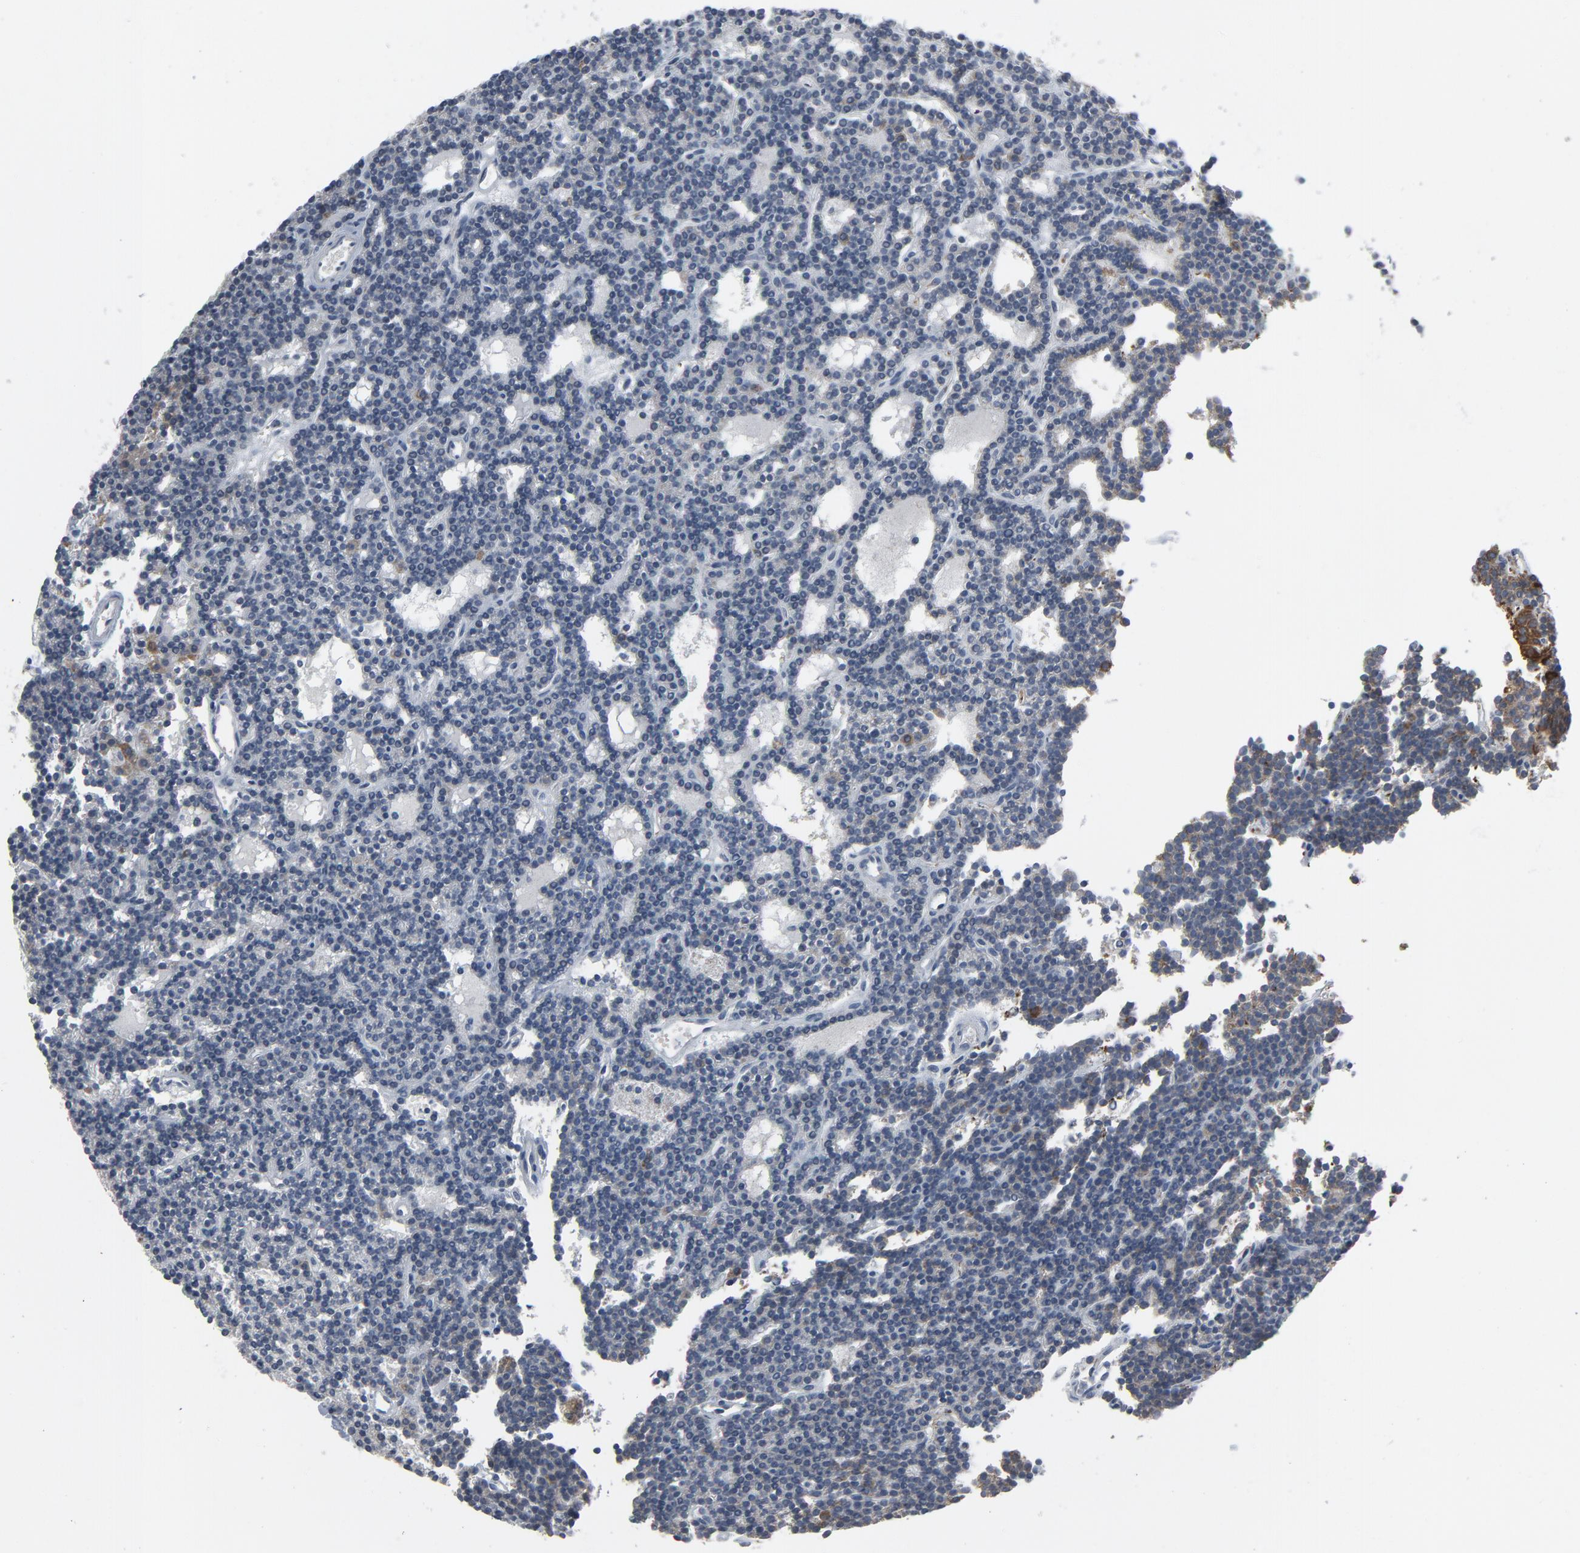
{"staining": {"intensity": "moderate", "quantity": "<25%", "location": "cytoplasmic/membranous"}, "tissue": "parathyroid gland", "cell_type": "Glandular cells", "image_type": "normal", "snomed": [{"axis": "morphology", "description": "Normal tissue, NOS"}, {"axis": "topography", "description": "Parathyroid gland"}], "caption": "A brown stain highlights moderate cytoplasmic/membranous positivity of a protein in glandular cells of unremarkable parathyroid gland. The protein is stained brown, and the nuclei are stained in blue (DAB IHC with brightfield microscopy, high magnification).", "gene": "GPX2", "patient": {"sex": "female", "age": 45}}